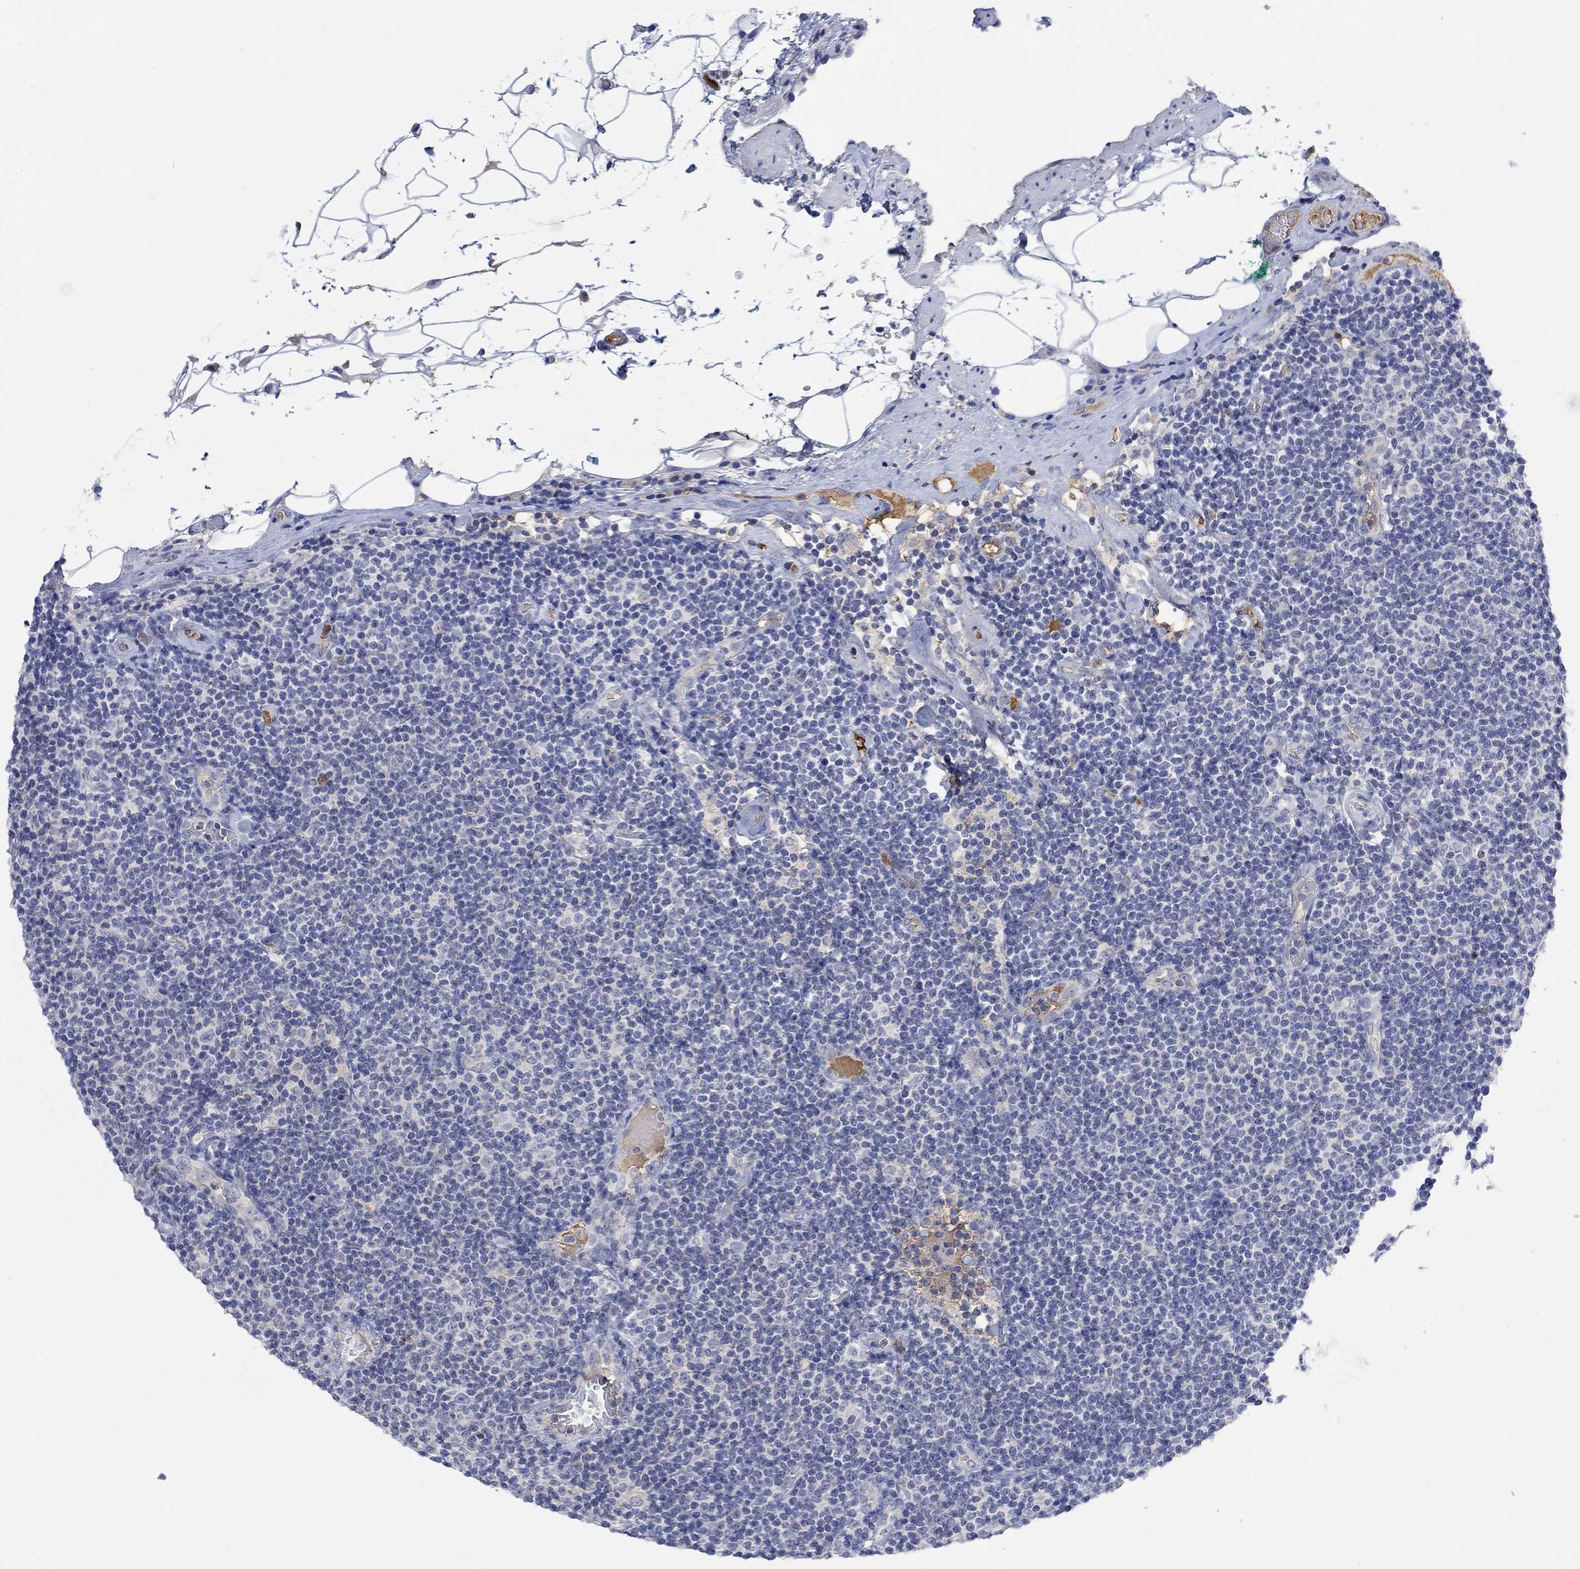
{"staining": {"intensity": "negative", "quantity": "none", "location": "none"}, "tissue": "lymphoma", "cell_type": "Tumor cells", "image_type": "cancer", "snomed": [{"axis": "morphology", "description": "Malignant lymphoma, non-Hodgkin's type, Low grade"}, {"axis": "topography", "description": "Lymph node"}], "caption": "Immunohistochemistry (IHC) of human malignant lymphoma, non-Hodgkin's type (low-grade) reveals no staining in tumor cells.", "gene": "MSTN", "patient": {"sex": "male", "age": 81}}